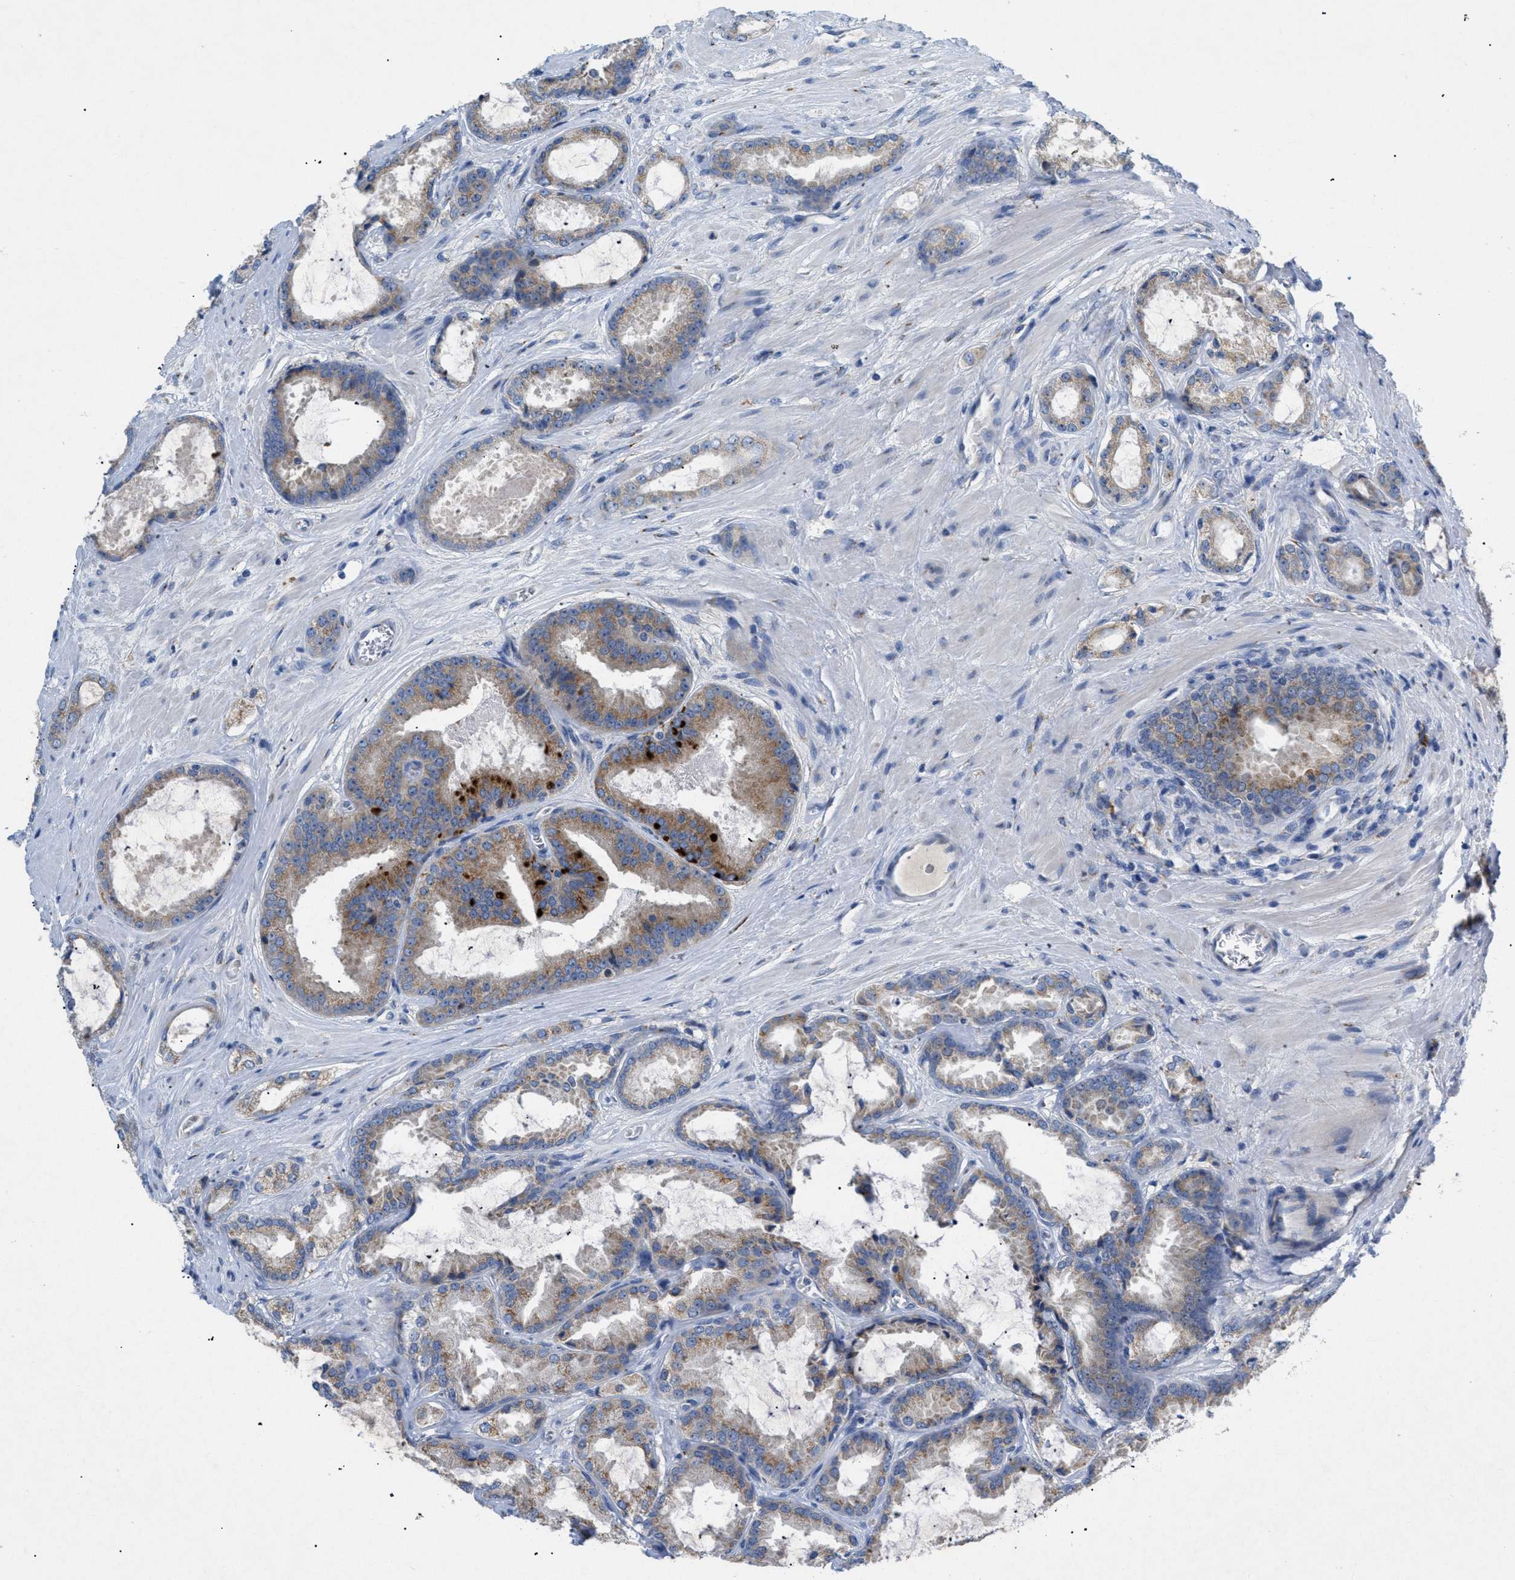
{"staining": {"intensity": "moderate", "quantity": "<25%", "location": "cytoplasmic/membranous"}, "tissue": "prostate cancer", "cell_type": "Tumor cells", "image_type": "cancer", "snomed": [{"axis": "morphology", "description": "Adenocarcinoma, High grade"}, {"axis": "topography", "description": "Prostate"}], "caption": "The photomicrograph exhibits a brown stain indicating the presence of a protein in the cytoplasmic/membranous of tumor cells in adenocarcinoma (high-grade) (prostate).", "gene": "SLC50A1", "patient": {"sex": "male", "age": 65}}